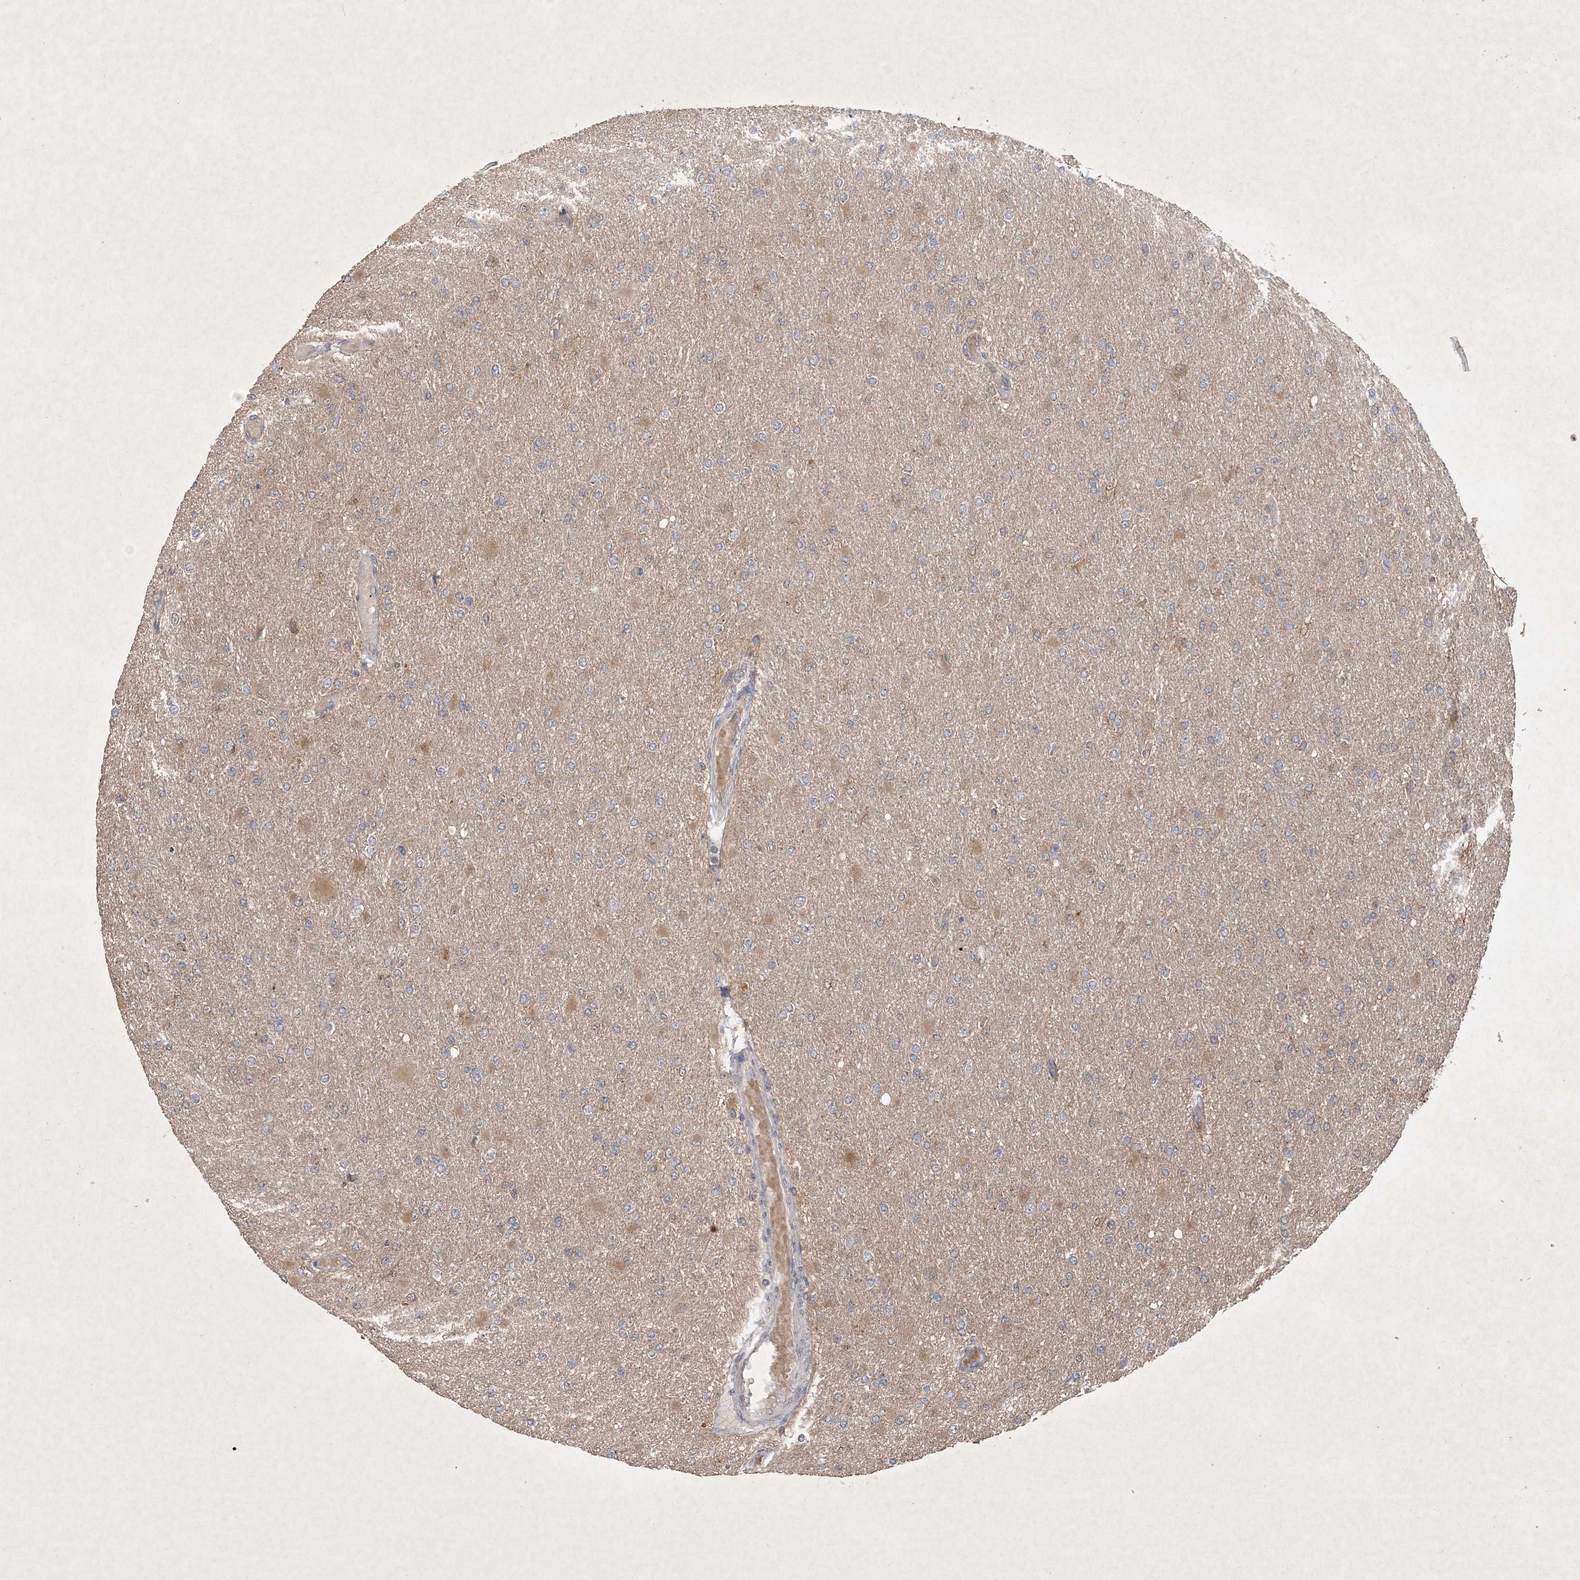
{"staining": {"intensity": "weak", "quantity": "<25%", "location": "cytoplasmic/membranous"}, "tissue": "glioma", "cell_type": "Tumor cells", "image_type": "cancer", "snomed": [{"axis": "morphology", "description": "Glioma, malignant, High grade"}, {"axis": "topography", "description": "Cerebral cortex"}], "caption": "Human malignant glioma (high-grade) stained for a protein using IHC demonstrates no expression in tumor cells.", "gene": "AKR7A2", "patient": {"sex": "female", "age": 36}}